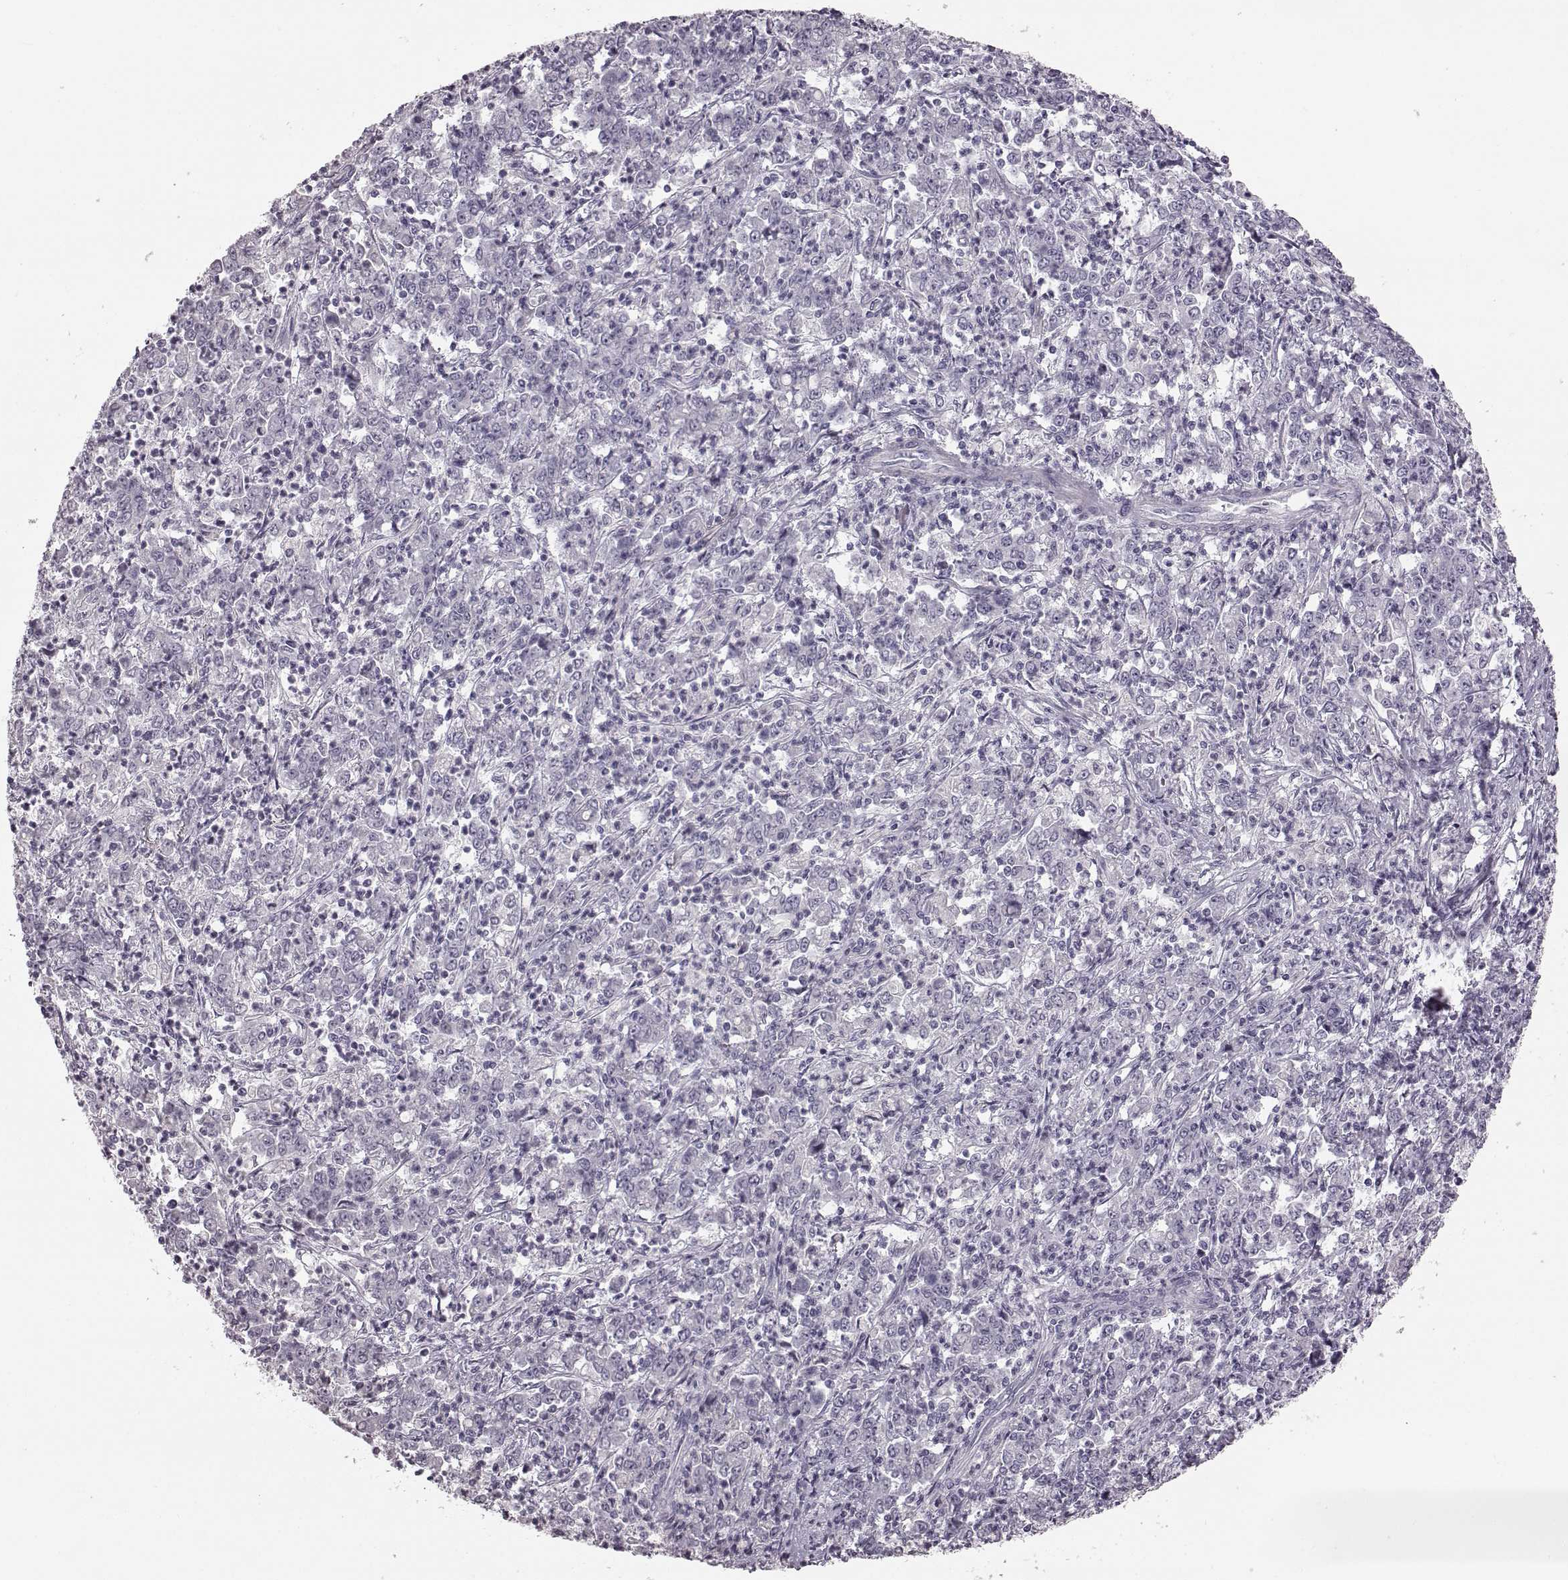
{"staining": {"intensity": "negative", "quantity": "none", "location": "none"}, "tissue": "stomach cancer", "cell_type": "Tumor cells", "image_type": "cancer", "snomed": [{"axis": "morphology", "description": "Adenocarcinoma, NOS"}, {"axis": "topography", "description": "Stomach, lower"}], "caption": "Immunohistochemistry micrograph of neoplastic tissue: stomach adenocarcinoma stained with DAB (3,3'-diaminobenzidine) exhibits no significant protein positivity in tumor cells.", "gene": "ZNF433", "patient": {"sex": "female", "age": 71}}